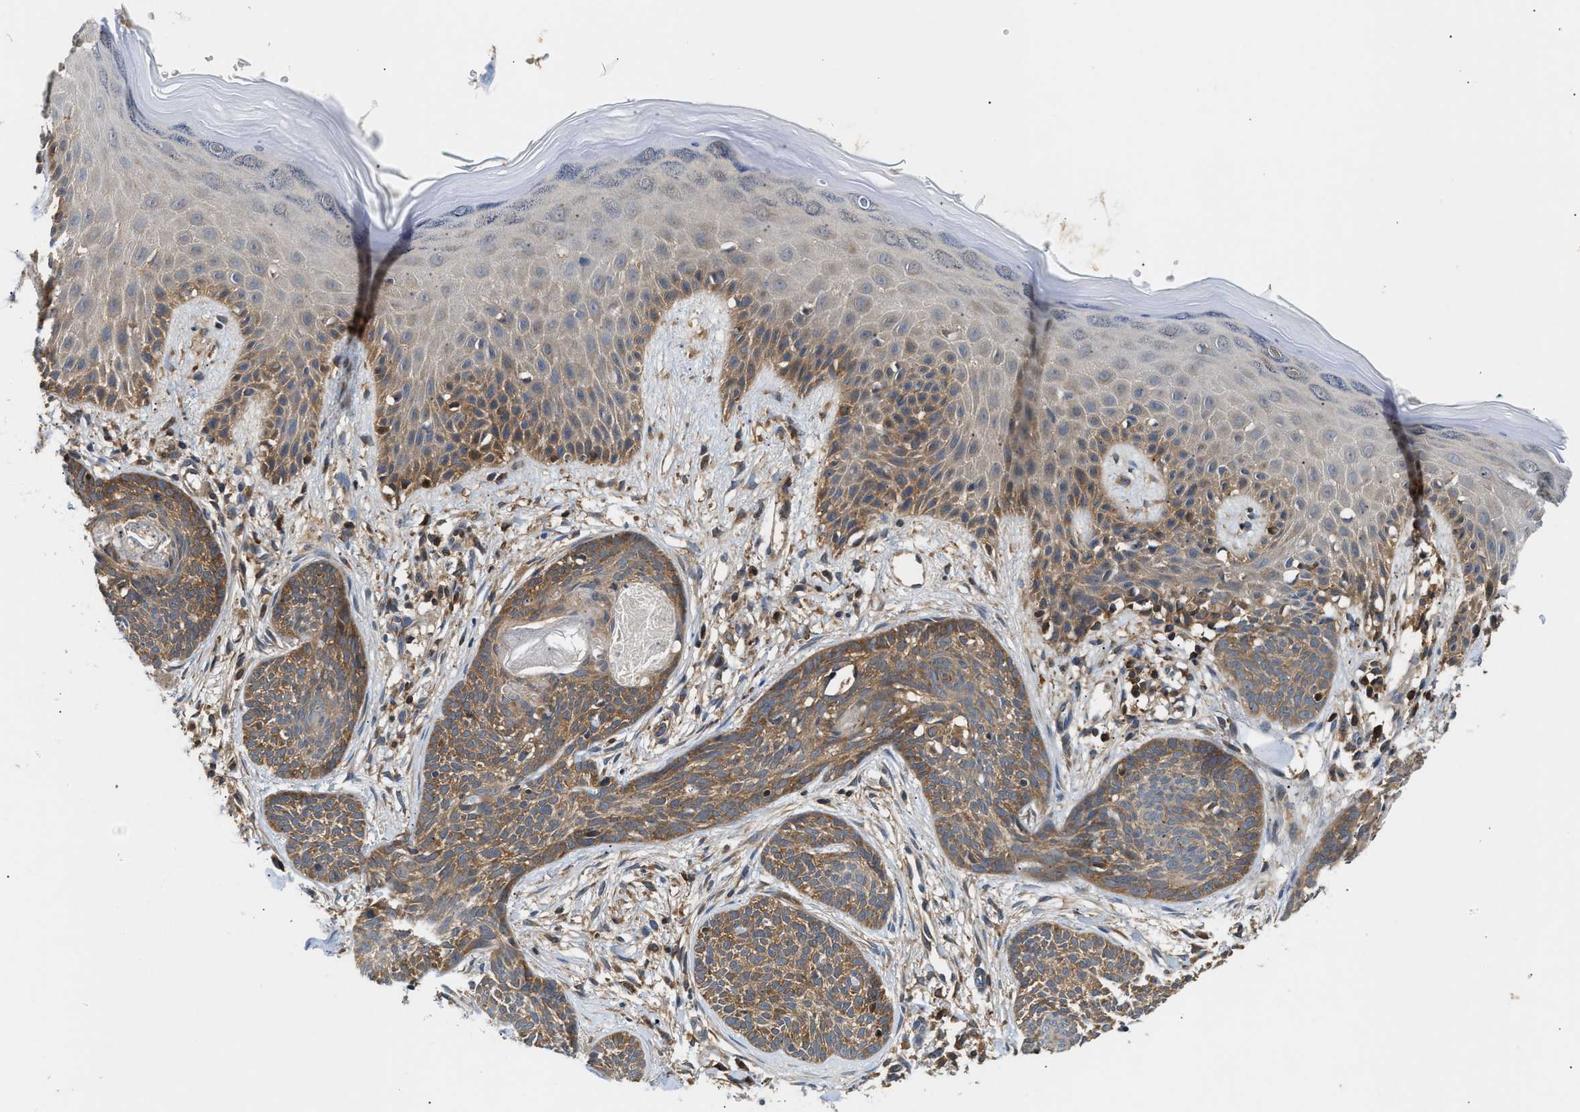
{"staining": {"intensity": "moderate", "quantity": ">75%", "location": "cytoplasmic/membranous"}, "tissue": "skin cancer", "cell_type": "Tumor cells", "image_type": "cancer", "snomed": [{"axis": "morphology", "description": "Basal cell carcinoma"}, {"axis": "topography", "description": "Skin"}], "caption": "Immunohistochemistry (IHC) photomicrograph of basal cell carcinoma (skin) stained for a protein (brown), which exhibits medium levels of moderate cytoplasmic/membranous expression in about >75% of tumor cells.", "gene": "CCM2", "patient": {"sex": "female", "age": 59}}